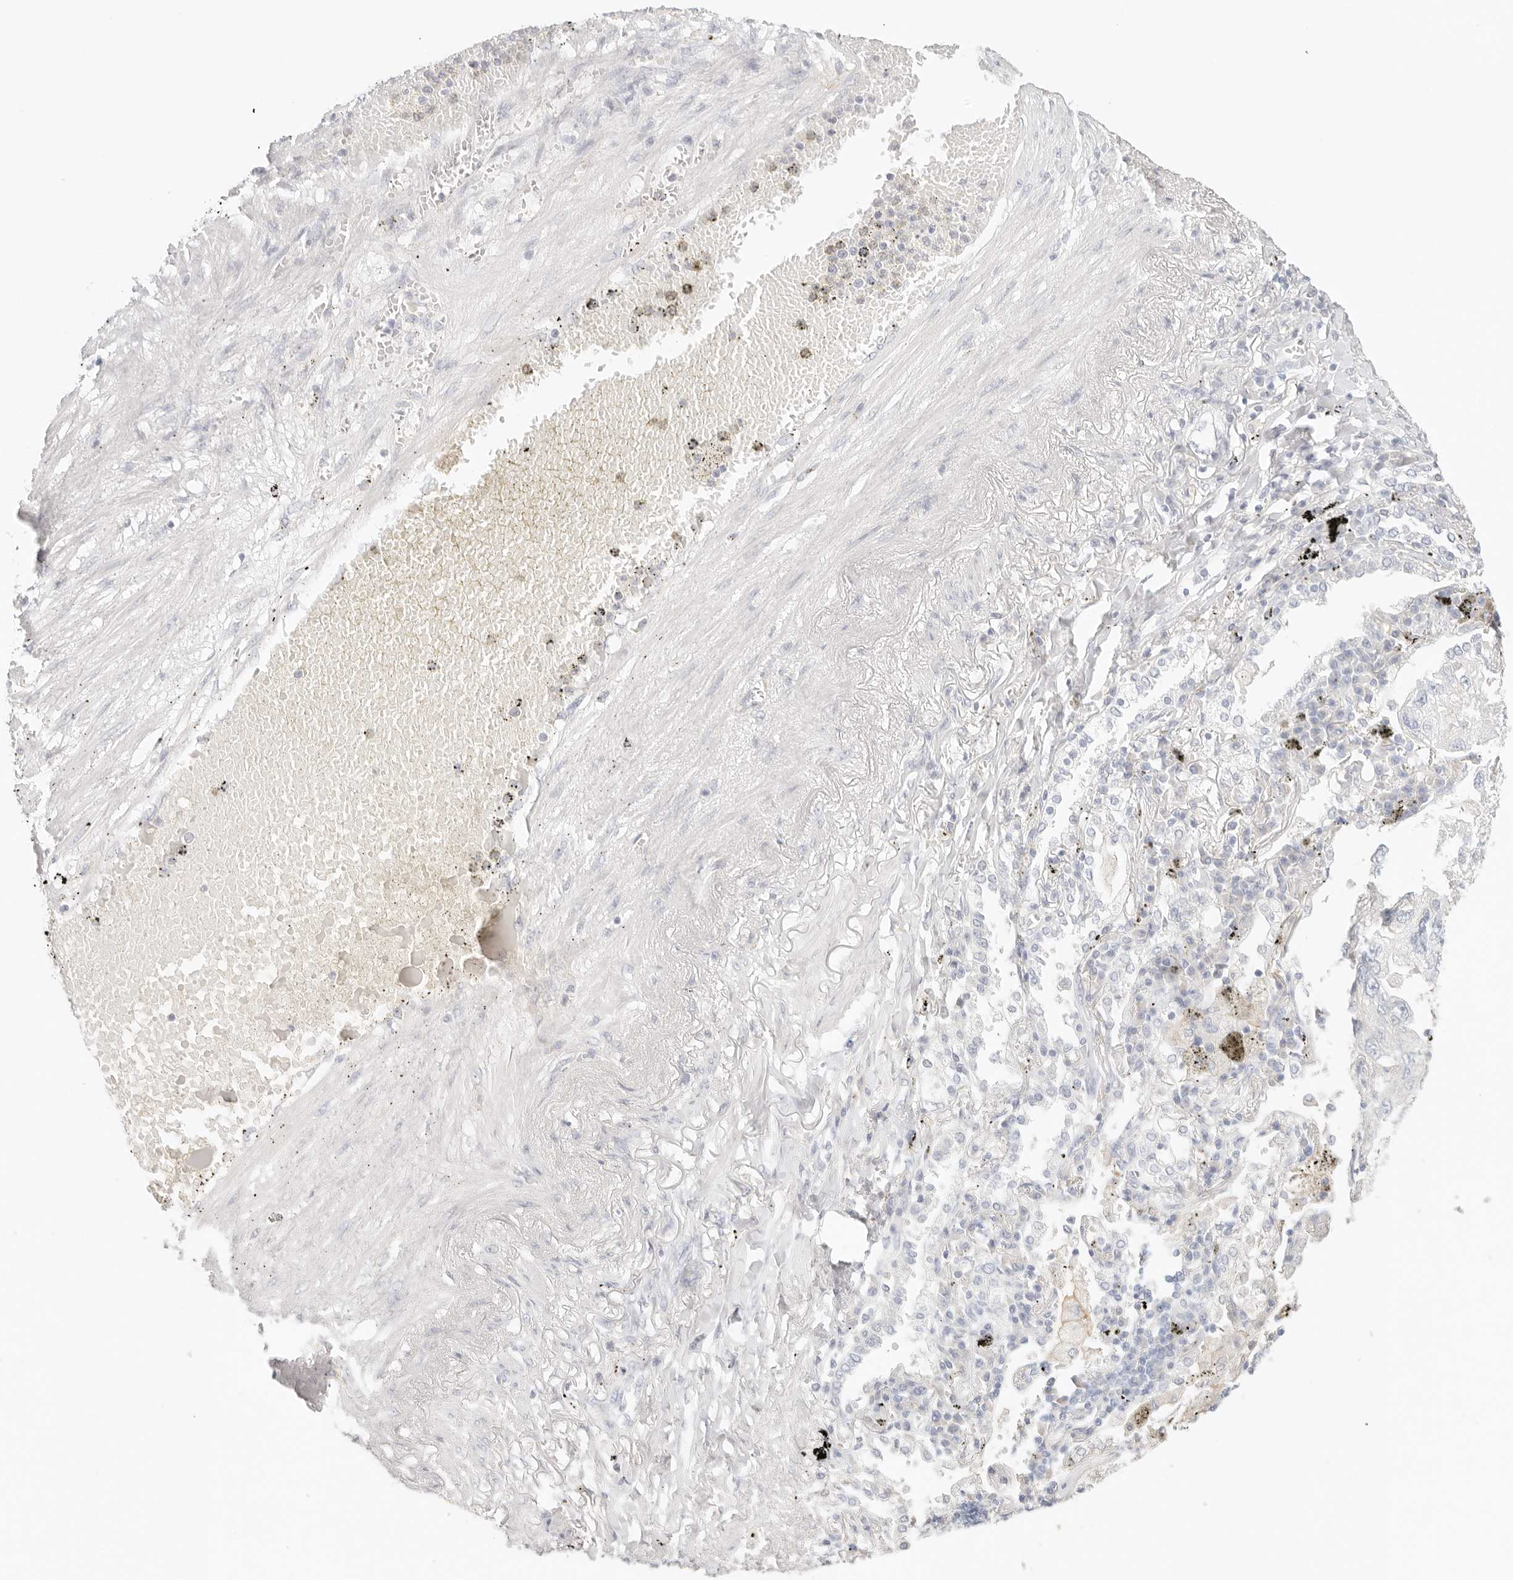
{"staining": {"intensity": "negative", "quantity": "none", "location": "none"}, "tissue": "lung cancer", "cell_type": "Tumor cells", "image_type": "cancer", "snomed": [{"axis": "morphology", "description": "Adenocarcinoma, NOS"}, {"axis": "topography", "description": "Lung"}], "caption": "The histopathology image displays no staining of tumor cells in lung cancer (adenocarcinoma). (DAB immunohistochemistry visualized using brightfield microscopy, high magnification).", "gene": "CEP120", "patient": {"sex": "male", "age": 65}}